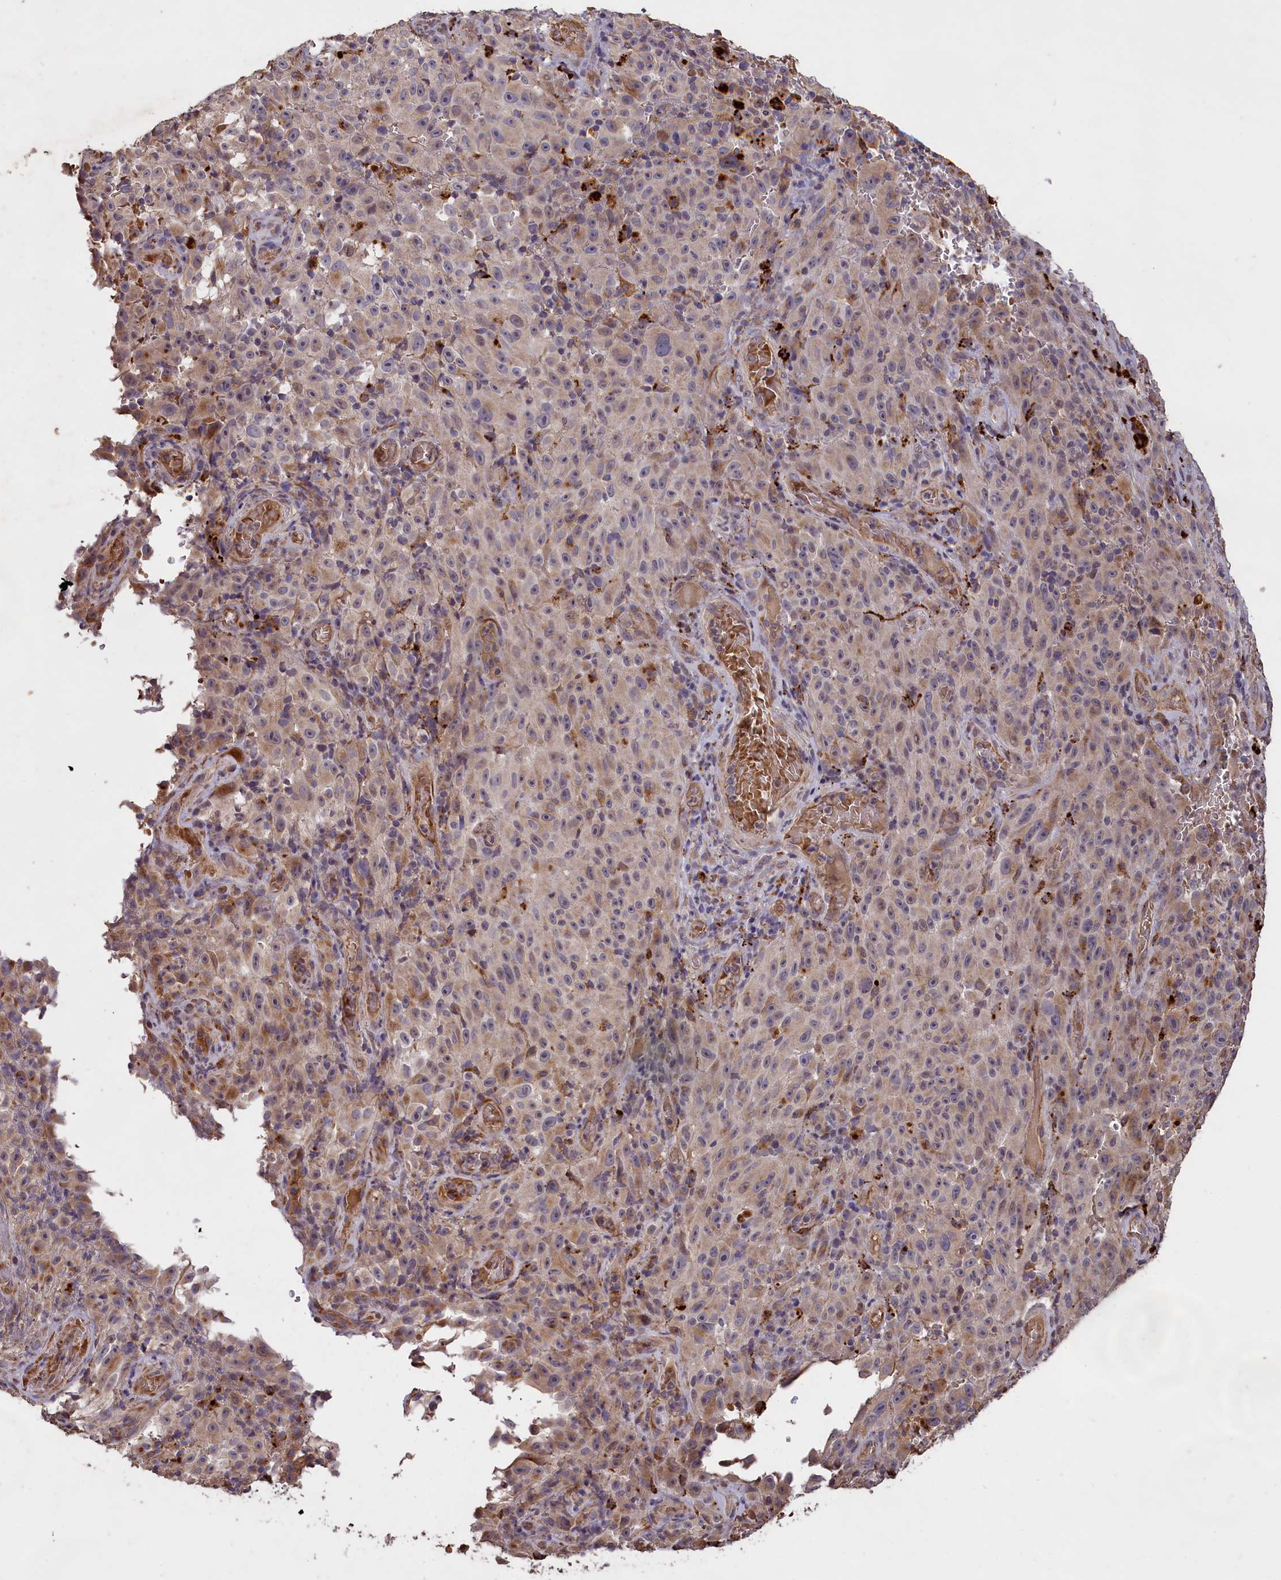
{"staining": {"intensity": "weak", "quantity": "25%-75%", "location": "cytoplasmic/membranous"}, "tissue": "melanoma", "cell_type": "Tumor cells", "image_type": "cancer", "snomed": [{"axis": "morphology", "description": "Malignant melanoma, NOS"}, {"axis": "topography", "description": "Skin"}], "caption": "The photomicrograph exhibits a brown stain indicating the presence of a protein in the cytoplasmic/membranous of tumor cells in melanoma.", "gene": "CLRN2", "patient": {"sex": "female", "age": 82}}